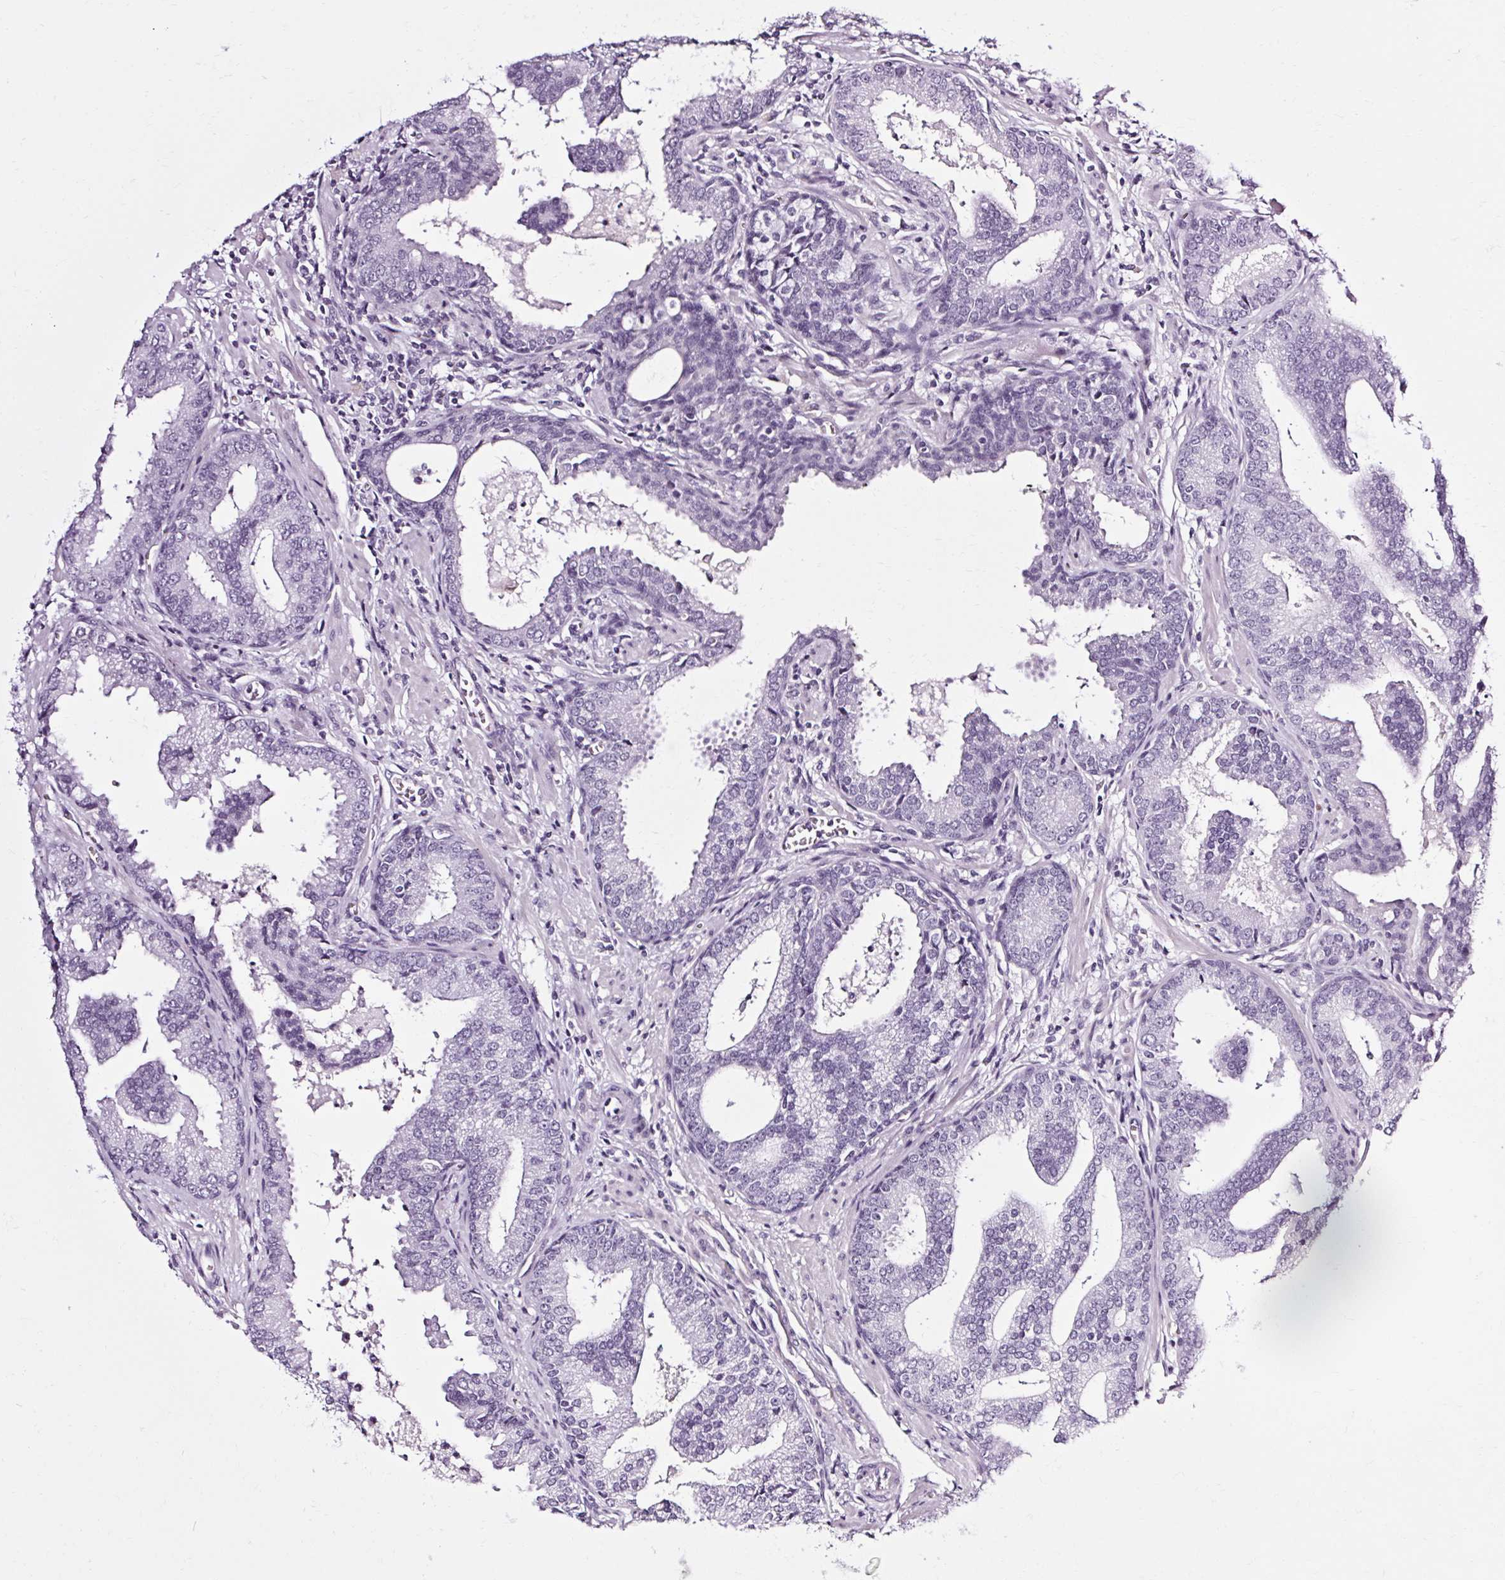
{"staining": {"intensity": "negative", "quantity": "none", "location": "none"}, "tissue": "prostate cancer", "cell_type": "Tumor cells", "image_type": "cancer", "snomed": [{"axis": "morphology", "description": "Adenocarcinoma, NOS"}, {"axis": "topography", "description": "Prostate"}], "caption": "Prostate adenocarcinoma was stained to show a protein in brown. There is no significant positivity in tumor cells.", "gene": "POMC", "patient": {"sex": "male", "age": 64}}